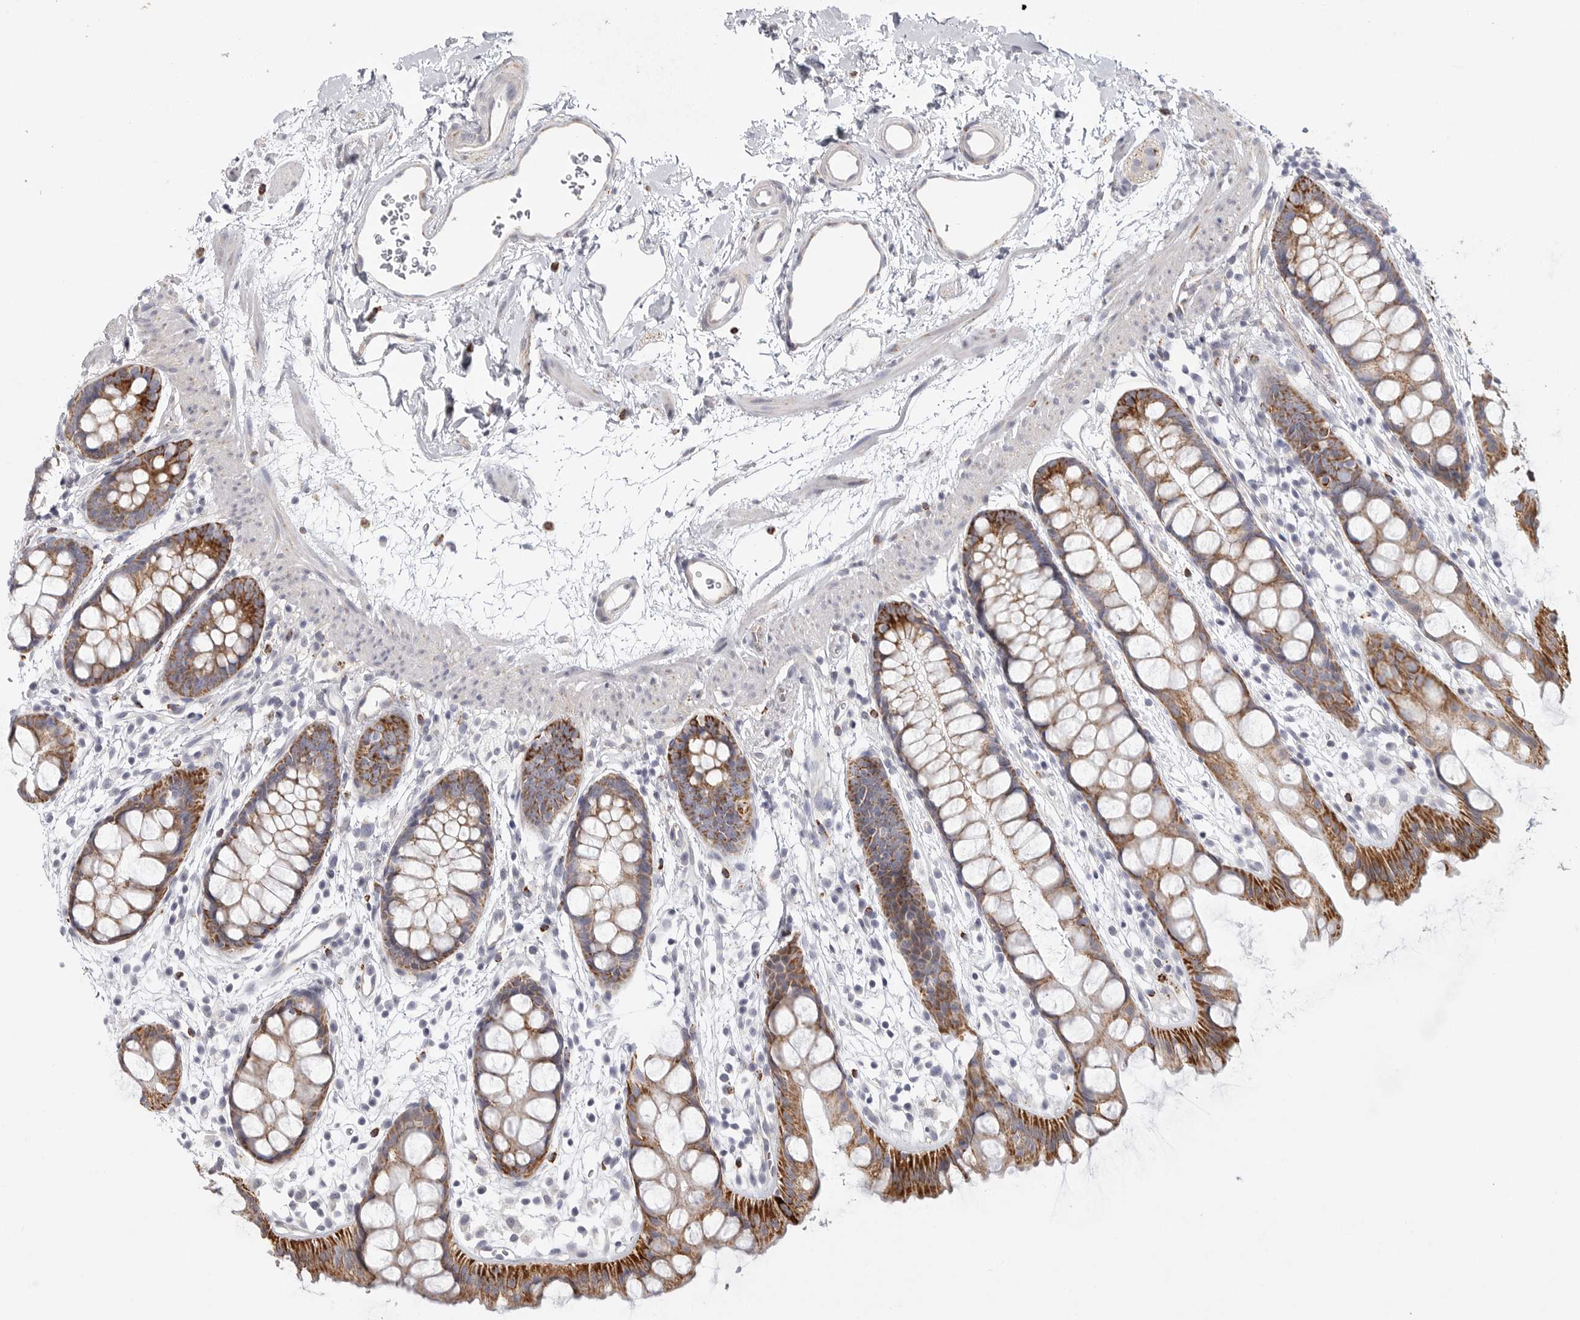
{"staining": {"intensity": "strong", "quantity": ">75%", "location": "cytoplasmic/membranous"}, "tissue": "rectum", "cell_type": "Glandular cells", "image_type": "normal", "snomed": [{"axis": "morphology", "description": "Normal tissue, NOS"}, {"axis": "topography", "description": "Rectum"}], "caption": "Immunohistochemical staining of unremarkable rectum demonstrates >75% levels of strong cytoplasmic/membranous protein staining in about >75% of glandular cells.", "gene": "ELP3", "patient": {"sex": "female", "age": 65}}